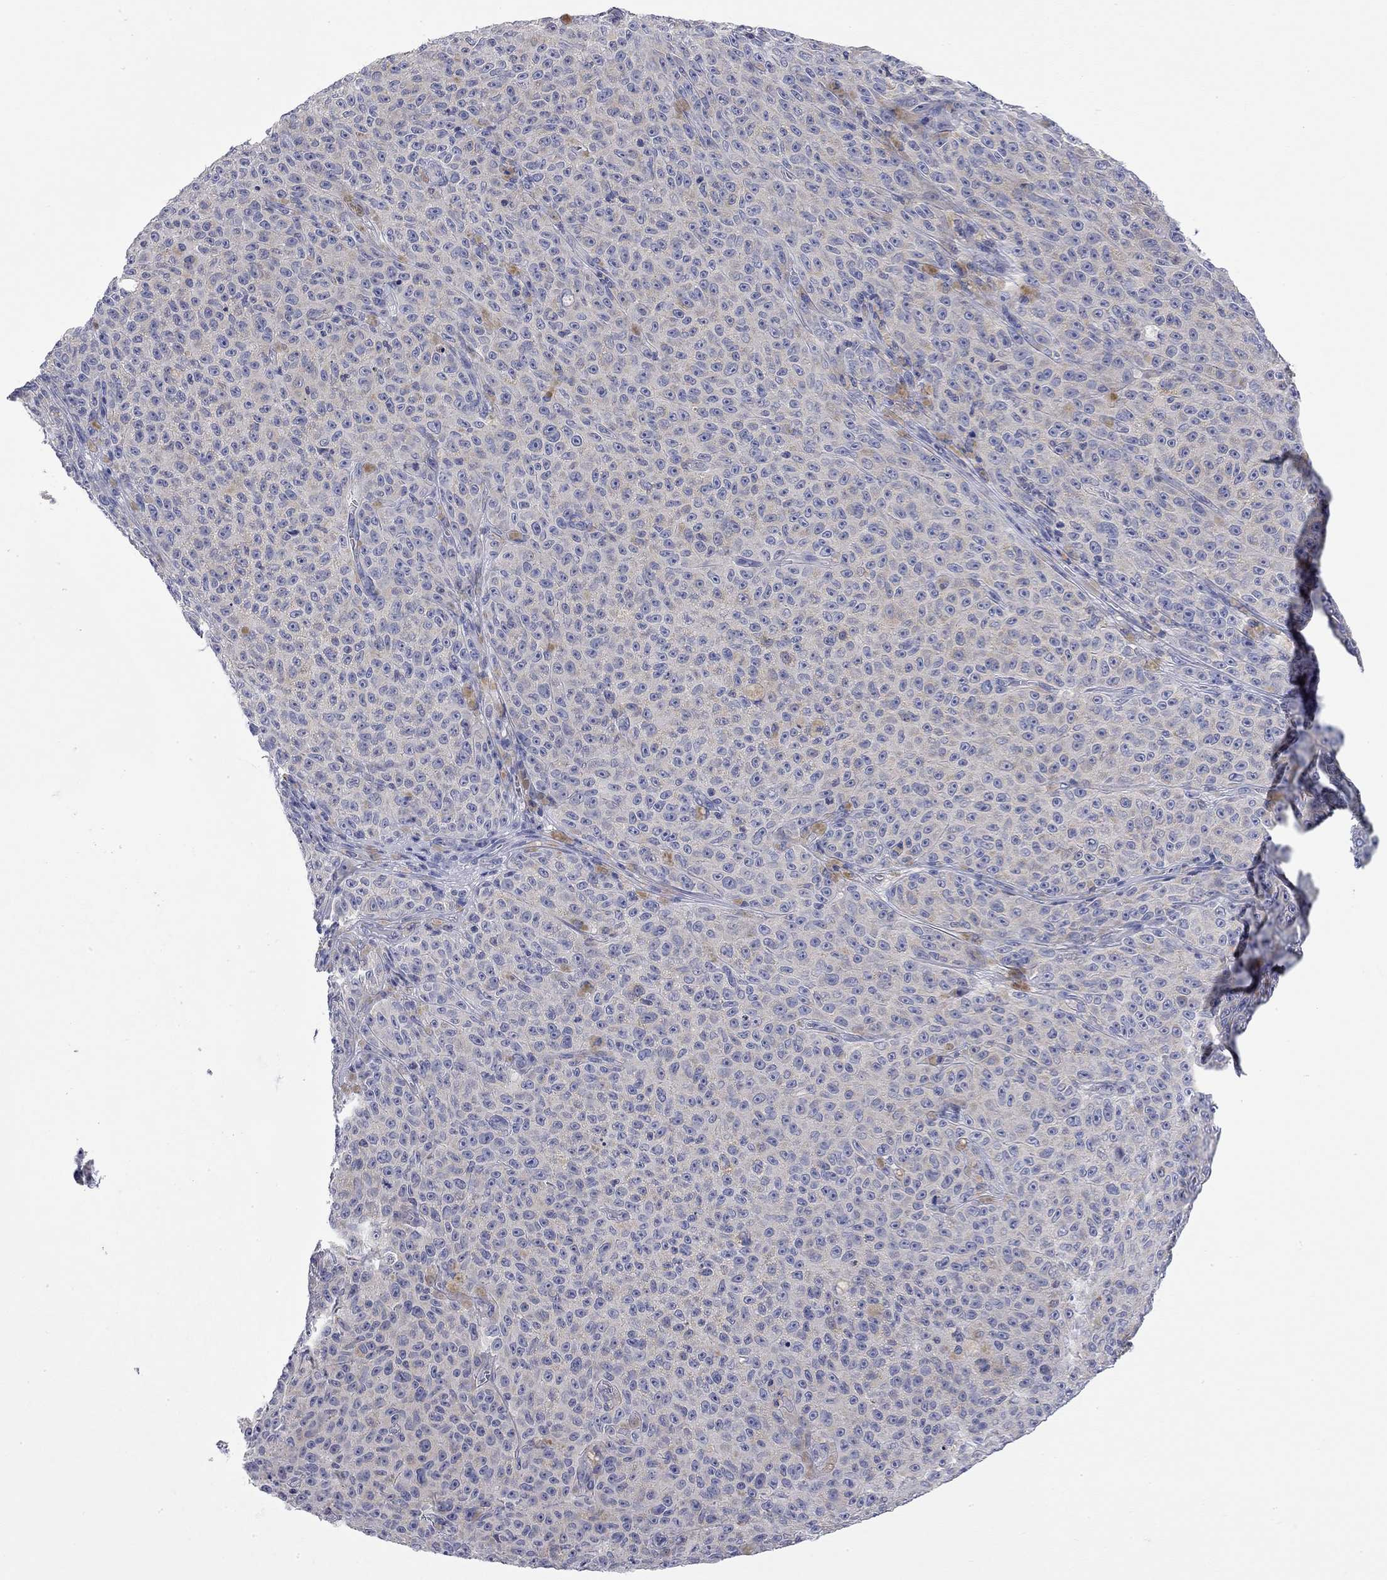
{"staining": {"intensity": "negative", "quantity": "none", "location": "none"}, "tissue": "melanoma", "cell_type": "Tumor cells", "image_type": "cancer", "snomed": [{"axis": "morphology", "description": "Malignant melanoma, NOS"}, {"axis": "topography", "description": "Skin"}], "caption": "The IHC photomicrograph has no significant positivity in tumor cells of malignant melanoma tissue.", "gene": "ABCB4", "patient": {"sex": "female", "age": 82}}